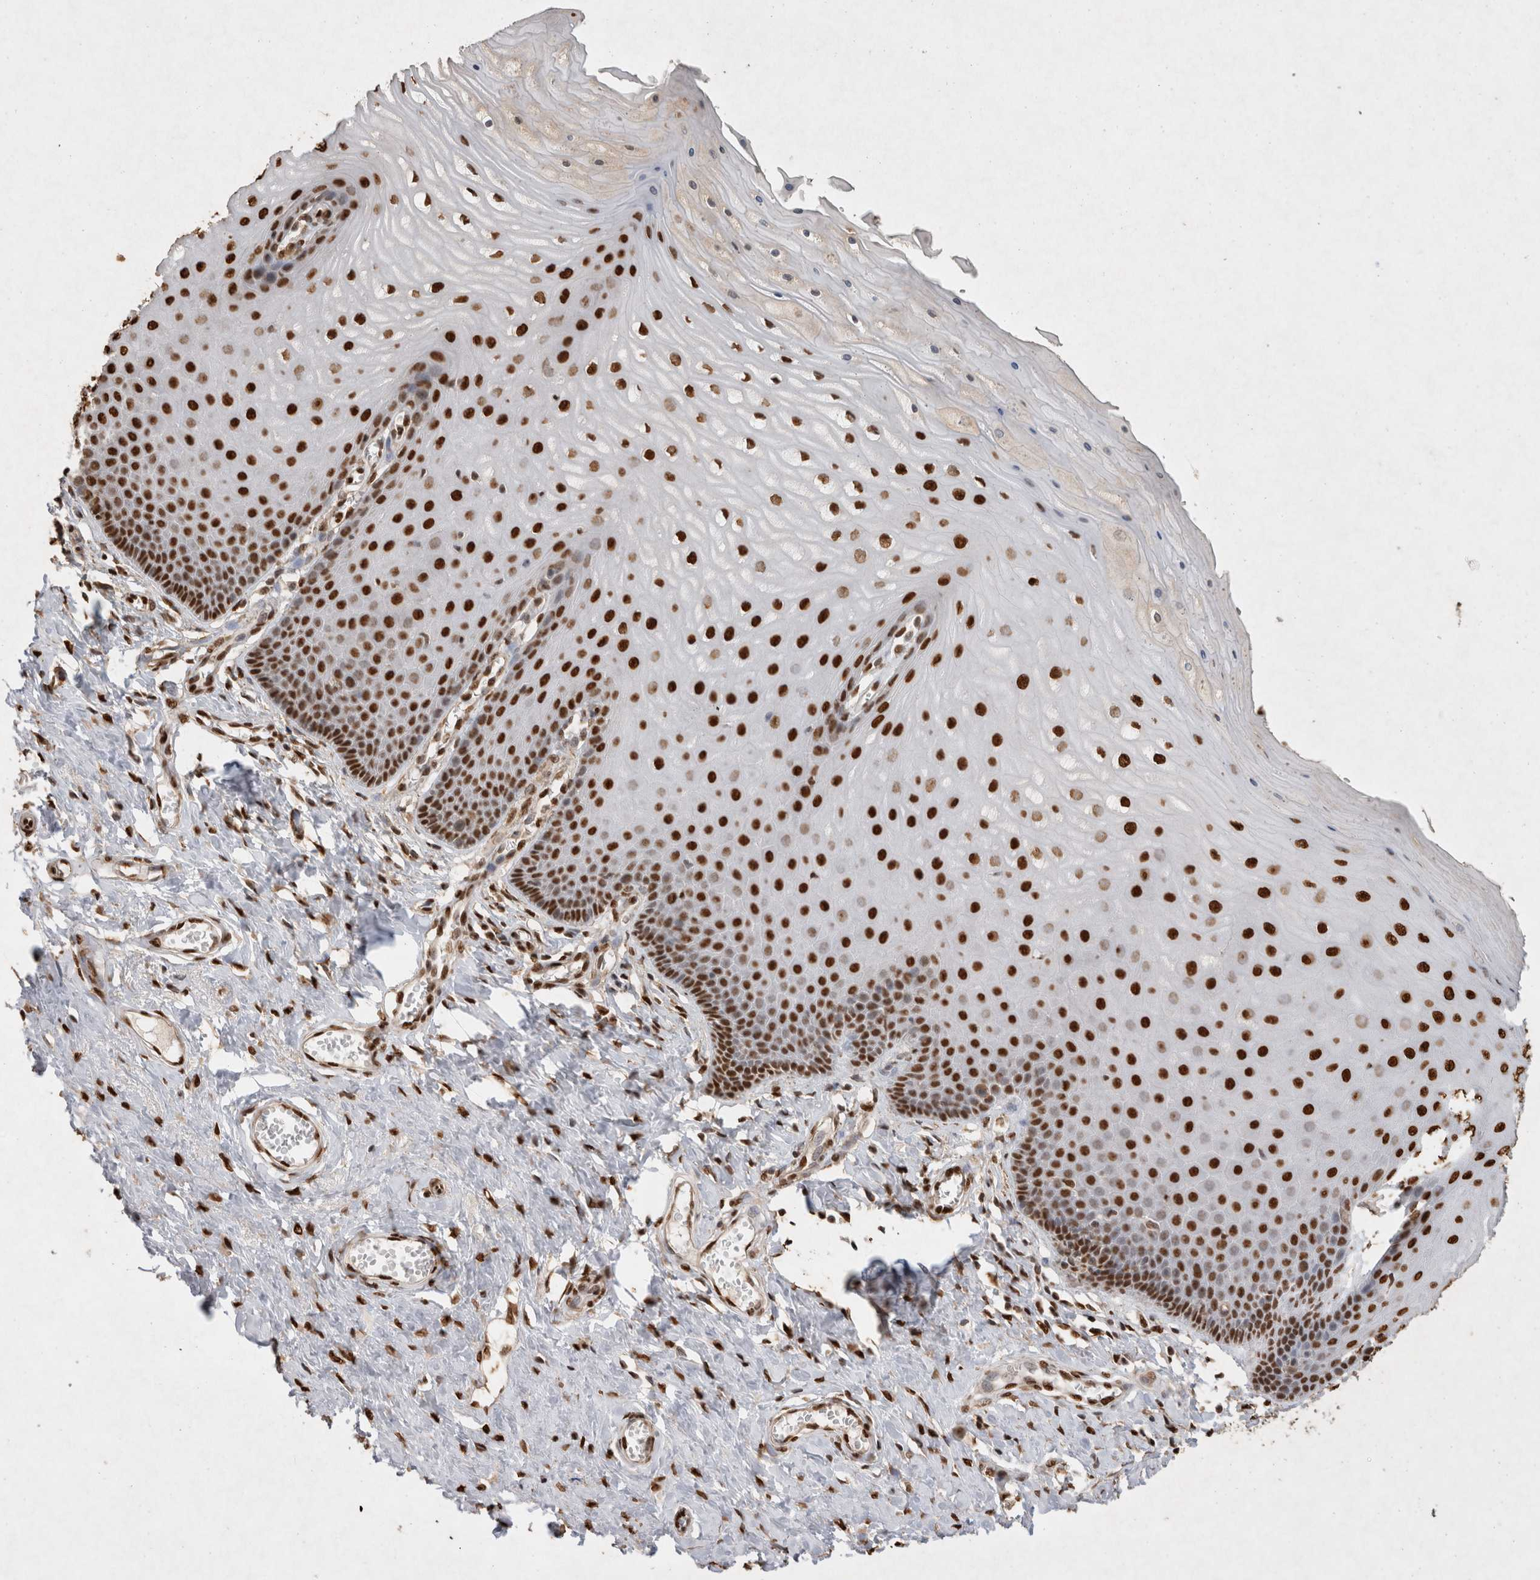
{"staining": {"intensity": "strong", "quantity": ">75%", "location": "nuclear"}, "tissue": "cervix", "cell_type": "Squamous epithelial cells", "image_type": "normal", "snomed": [{"axis": "morphology", "description": "Normal tissue, NOS"}, {"axis": "topography", "description": "Cervix"}], "caption": "Cervix stained with a protein marker exhibits strong staining in squamous epithelial cells.", "gene": "HDGF", "patient": {"sex": "female", "age": 55}}